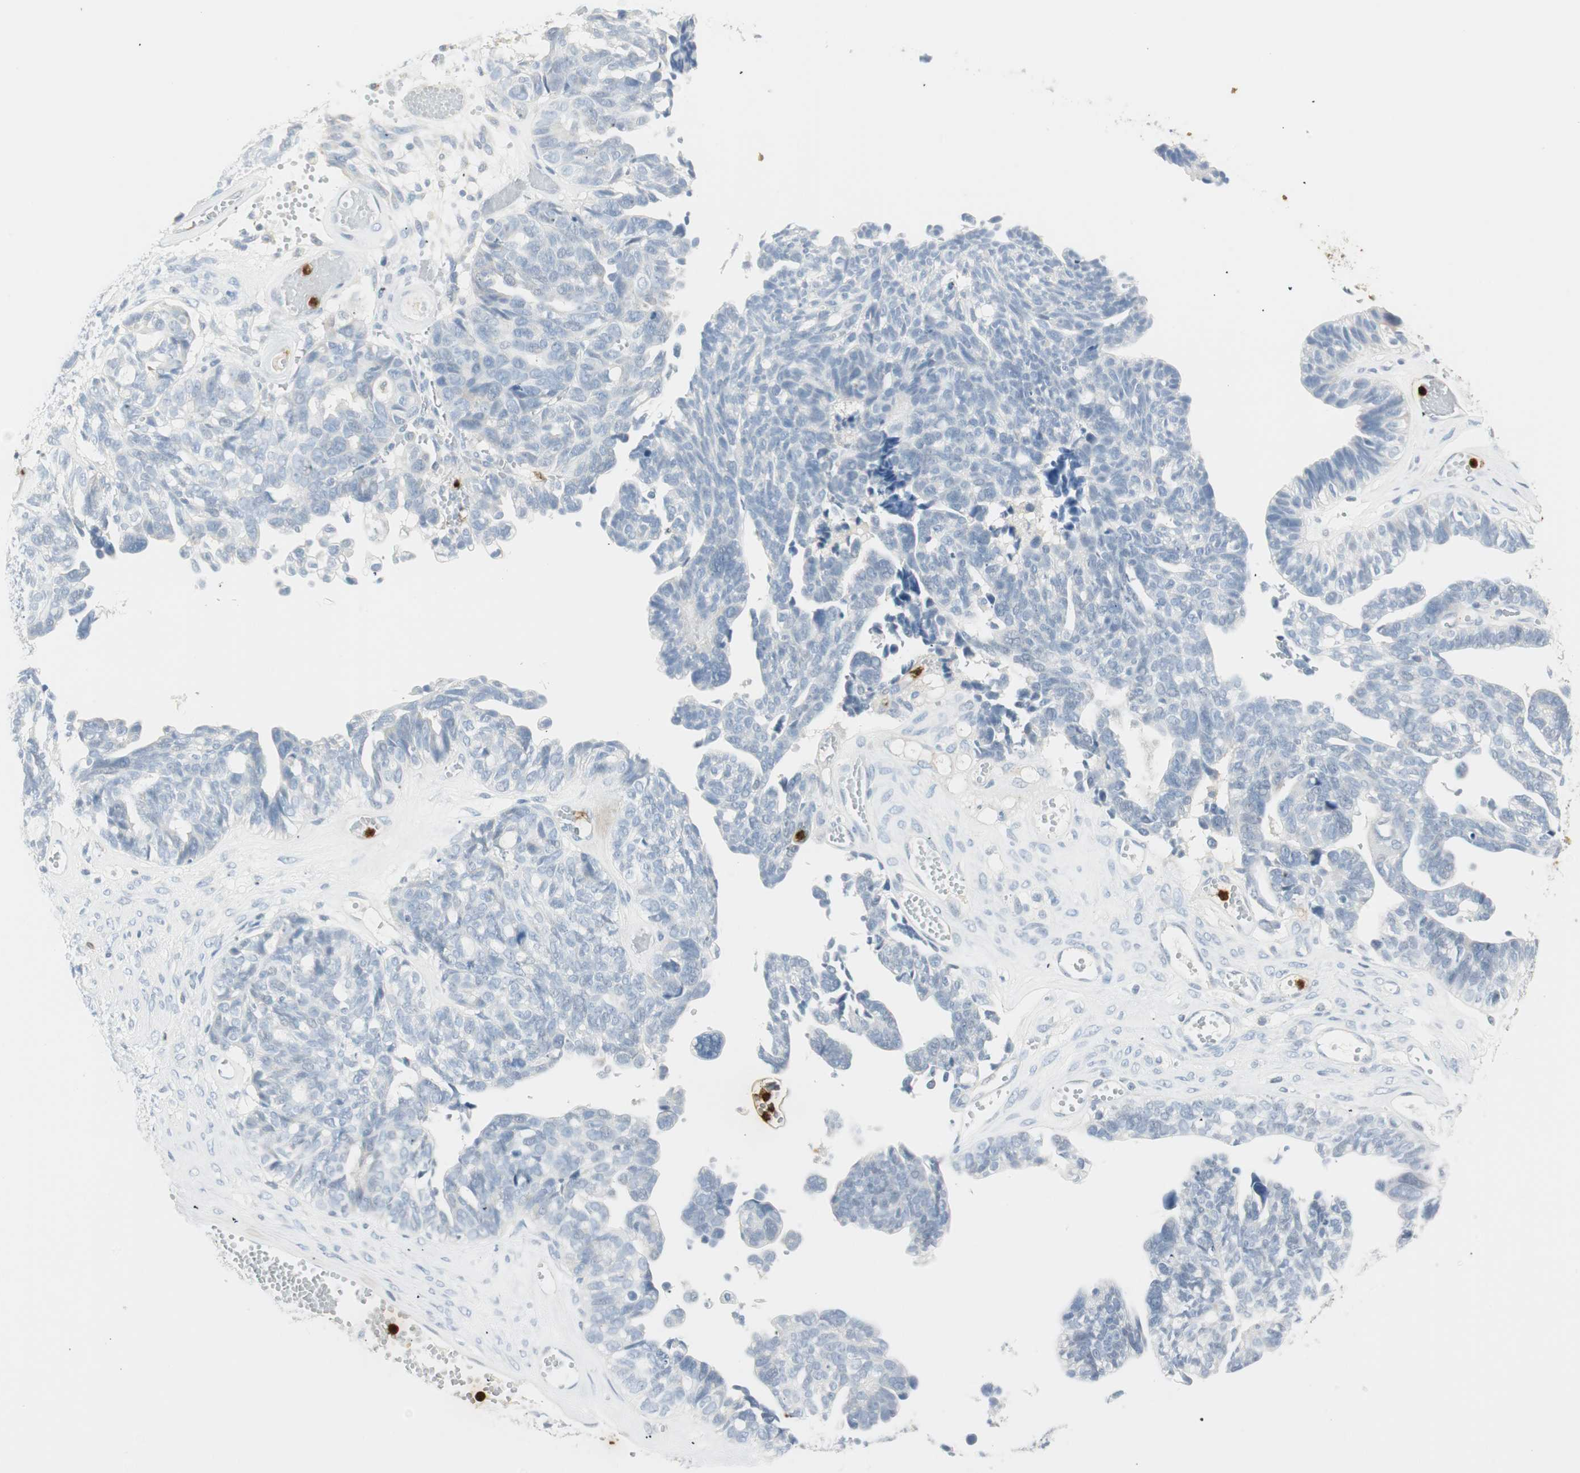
{"staining": {"intensity": "negative", "quantity": "none", "location": "none"}, "tissue": "ovarian cancer", "cell_type": "Tumor cells", "image_type": "cancer", "snomed": [{"axis": "morphology", "description": "Cystadenocarcinoma, serous, NOS"}, {"axis": "topography", "description": "Ovary"}], "caption": "Ovarian cancer was stained to show a protein in brown. There is no significant staining in tumor cells. (Immunohistochemistry, brightfield microscopy, high magnification).", "gene": "PRTN3", "patient": {"sex": "female", "age": 79}}